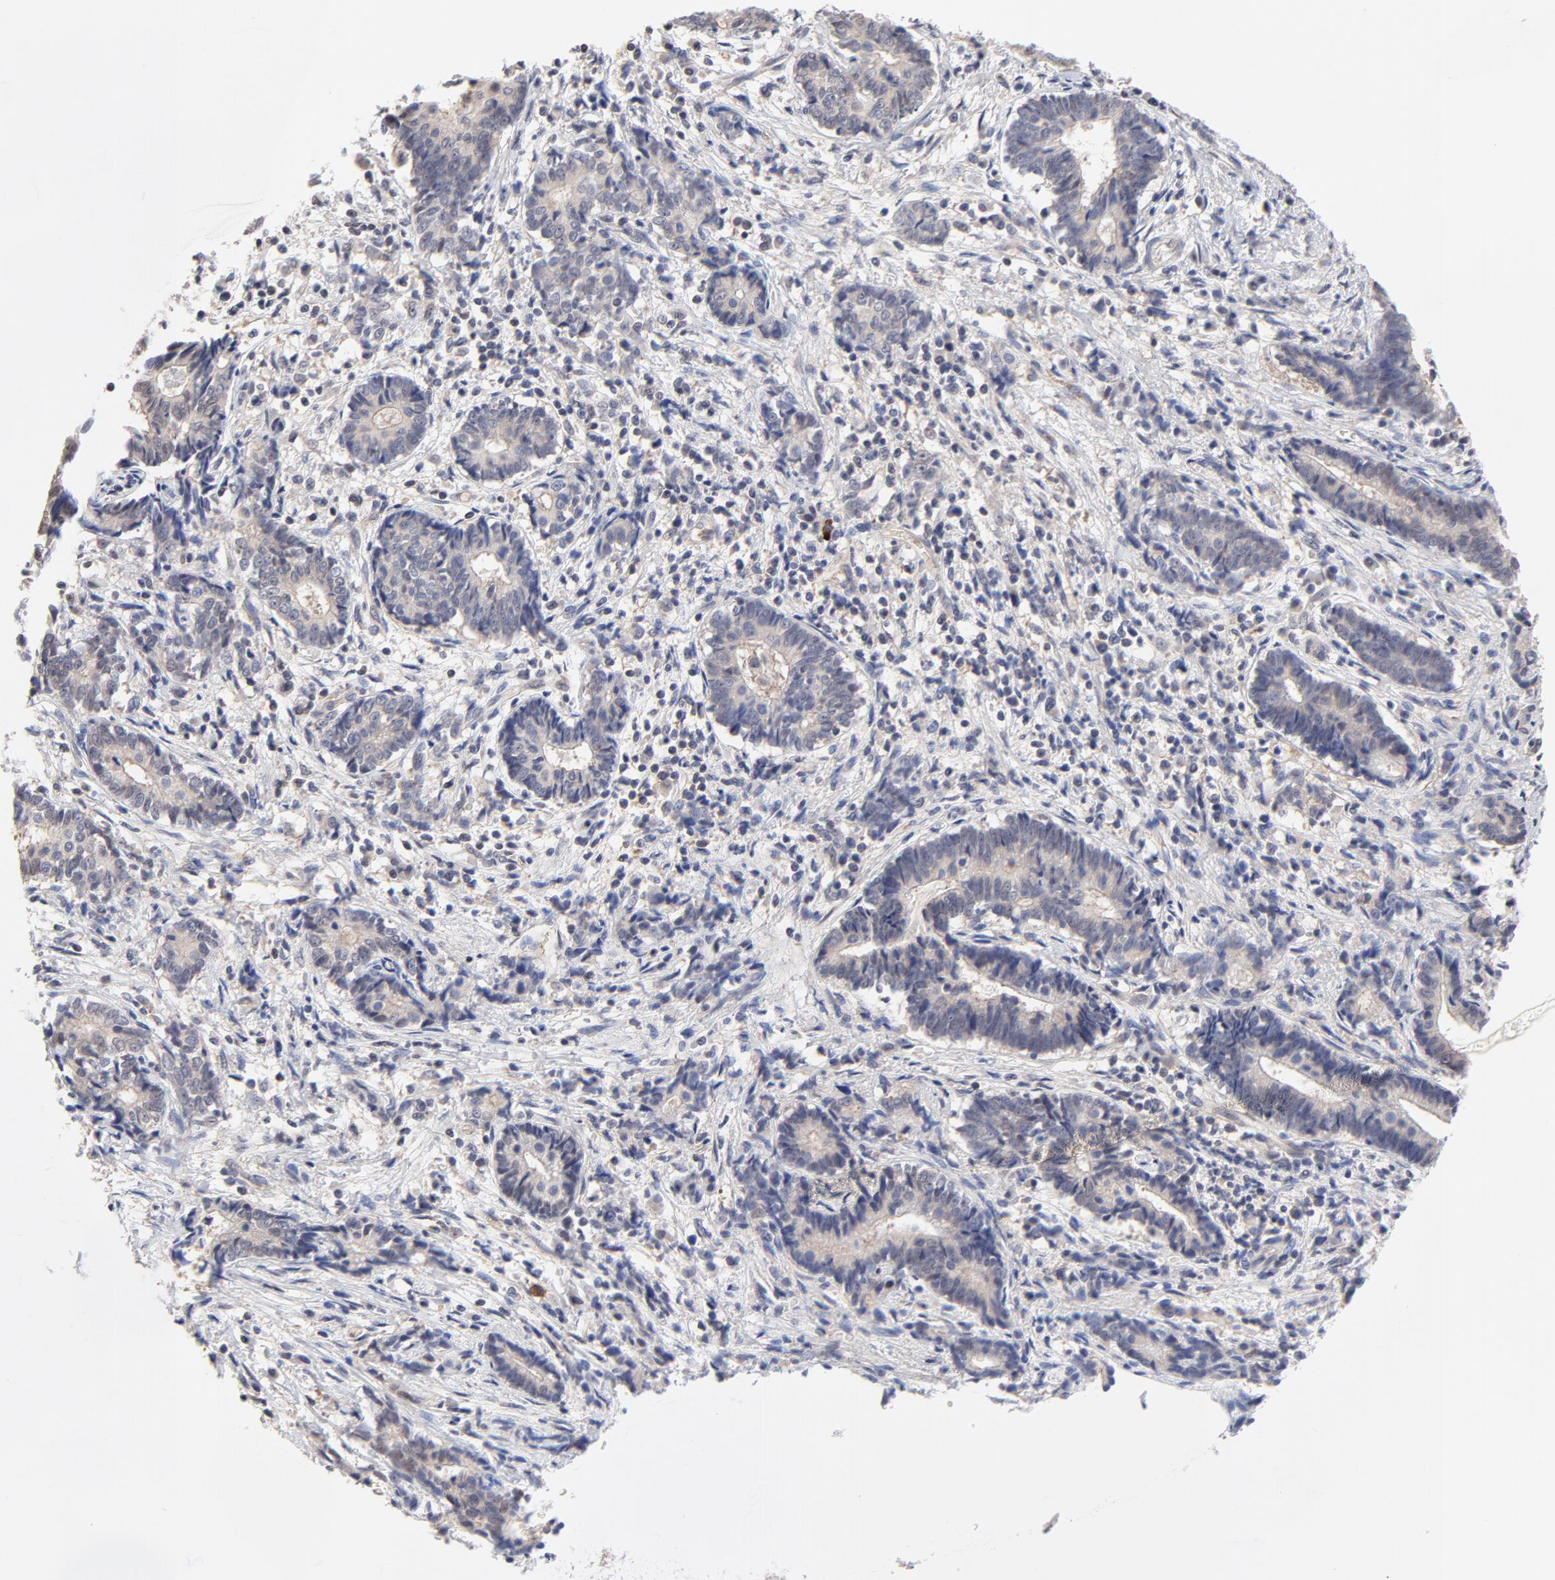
{"staining": {"intensity": "weak", "quantity": ">75%", "location": "cytoplasmic/membranous"}, "tissue": "liver cancer", "cell_type": "Tumor cells", "image_type": "cancer", "snomed": [{"axis": "morphology", "description": "Cholangiocarcinoma"}, {"axis": "topography", "description": "Liver"}], "caption": "Approximately >75% of tumor cells in human cholangiocarcinoma (liver) display weak cytoplasmic/membranous protein staining as visualized by brown immunohistochemical staining.", "gene": "ZNF157", "patient": {"sex": "male", "age": 57}}